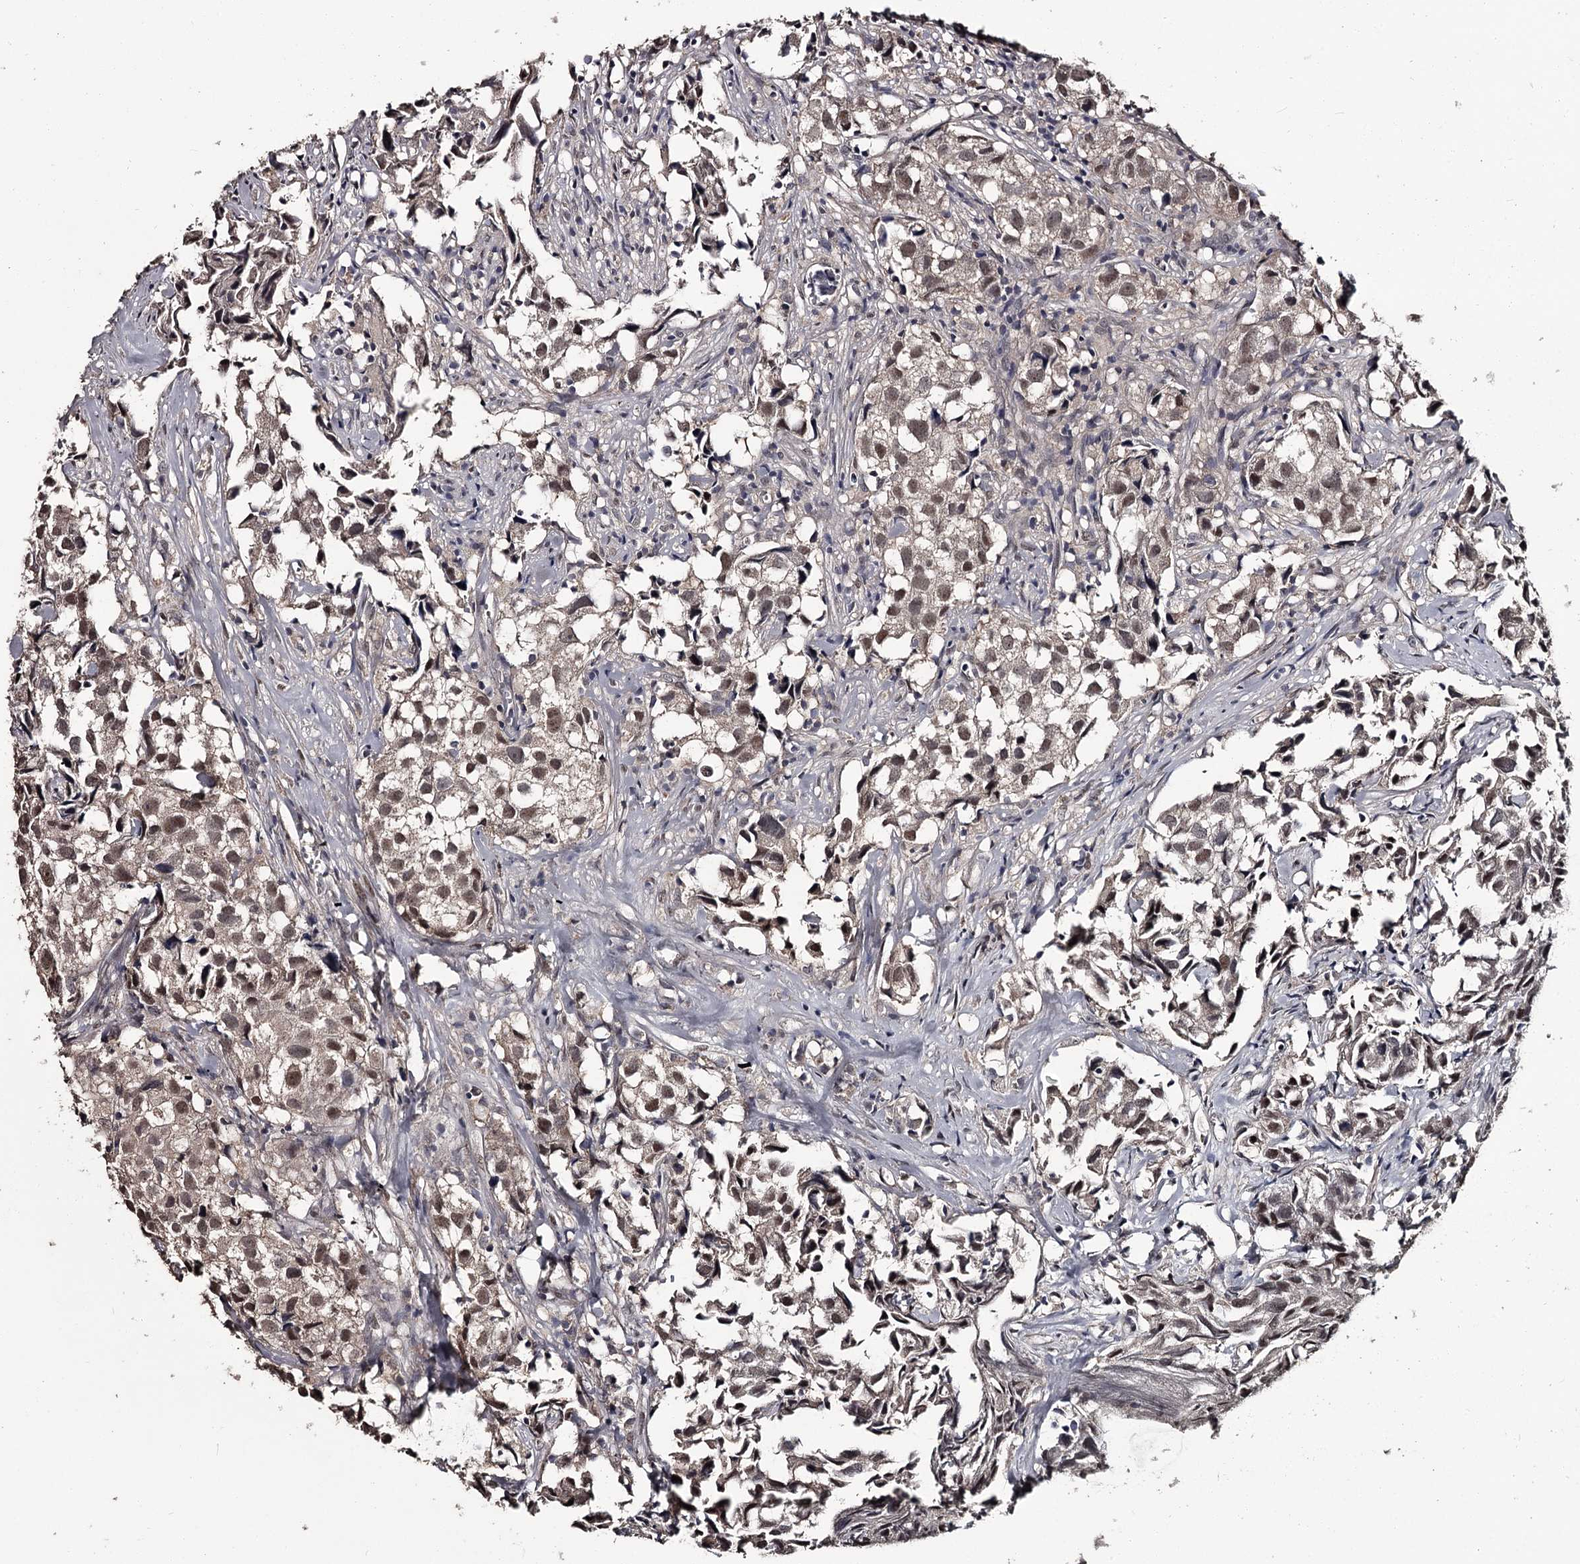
{"staining": {"intensity": "moderate", "quantity": ">75%", "location": "nuclear"}, "tissue": "urothelial cancer", "cell_type": "Tumor cells", "image_type": "cancer", "snomed": [{"axis": "morphology", "description": "Urothelial carcinoma, High grade"}, {"axis": "topography", "description": "Urinary bladder"}], "caption": "Urothelial cancer tissue displays moderate nuclear positivity in approximately >75% of tumor cells", "gene": "PRPF40B", "patient": {"sex": "female", "age": 75}}